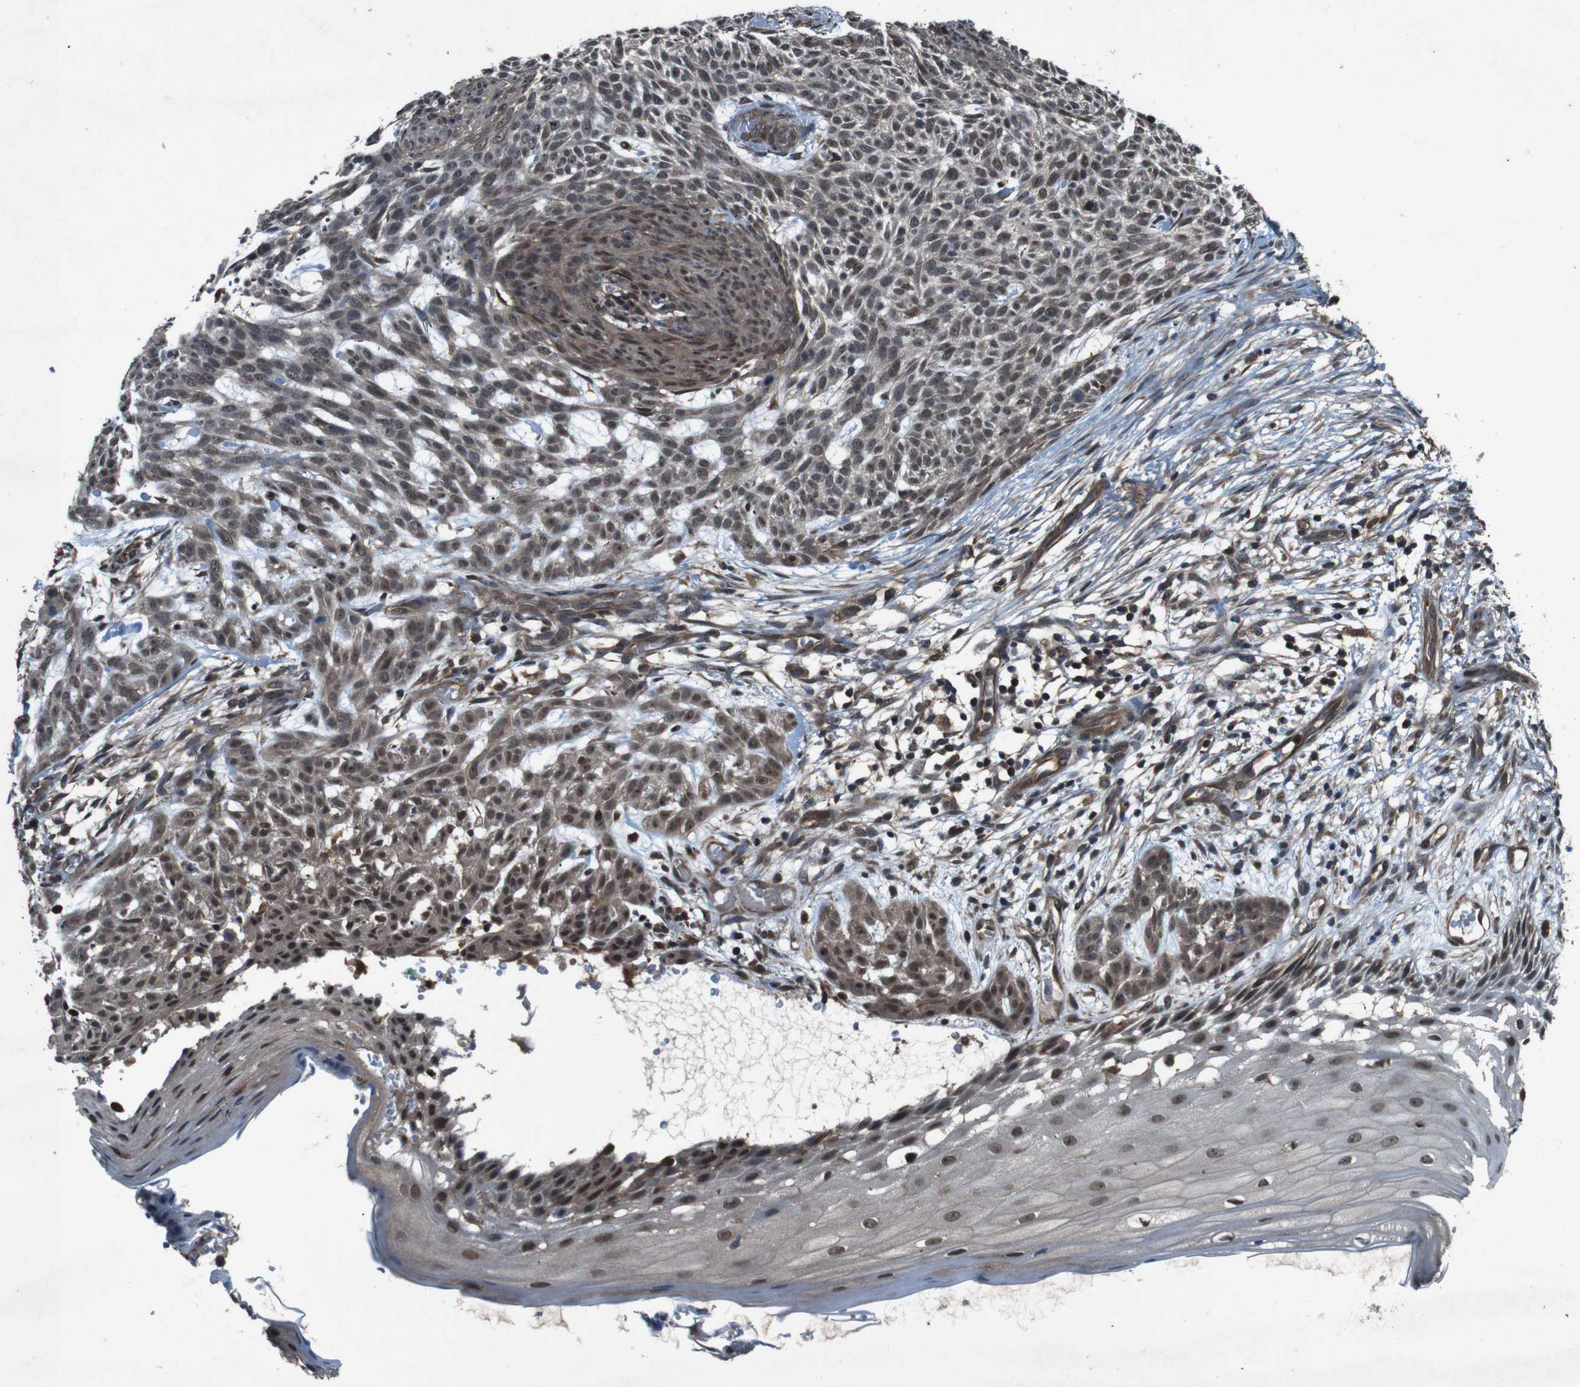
{"staining": {"intensity": "moderate", "quantity": ">75%", "location": "cytoplasmic/membranous,nuclear"}, "tissue": "skin cancer", "cell_type": "Tumor cells", "image_type": "cancer", "snomed": [{"axis": "morphology", "description": "Basal cell carcinoma"}, {"axis": "topography", "description": "Skin"}], "caption": "A histopathology image of skin basal cell carcinoma stained for a protein displays moderate cytoplasmic/membranous and nuclear brown staining in tumor cells.", "gene": "SOCS1", "patient": {"sex": "female", "age": 59}}